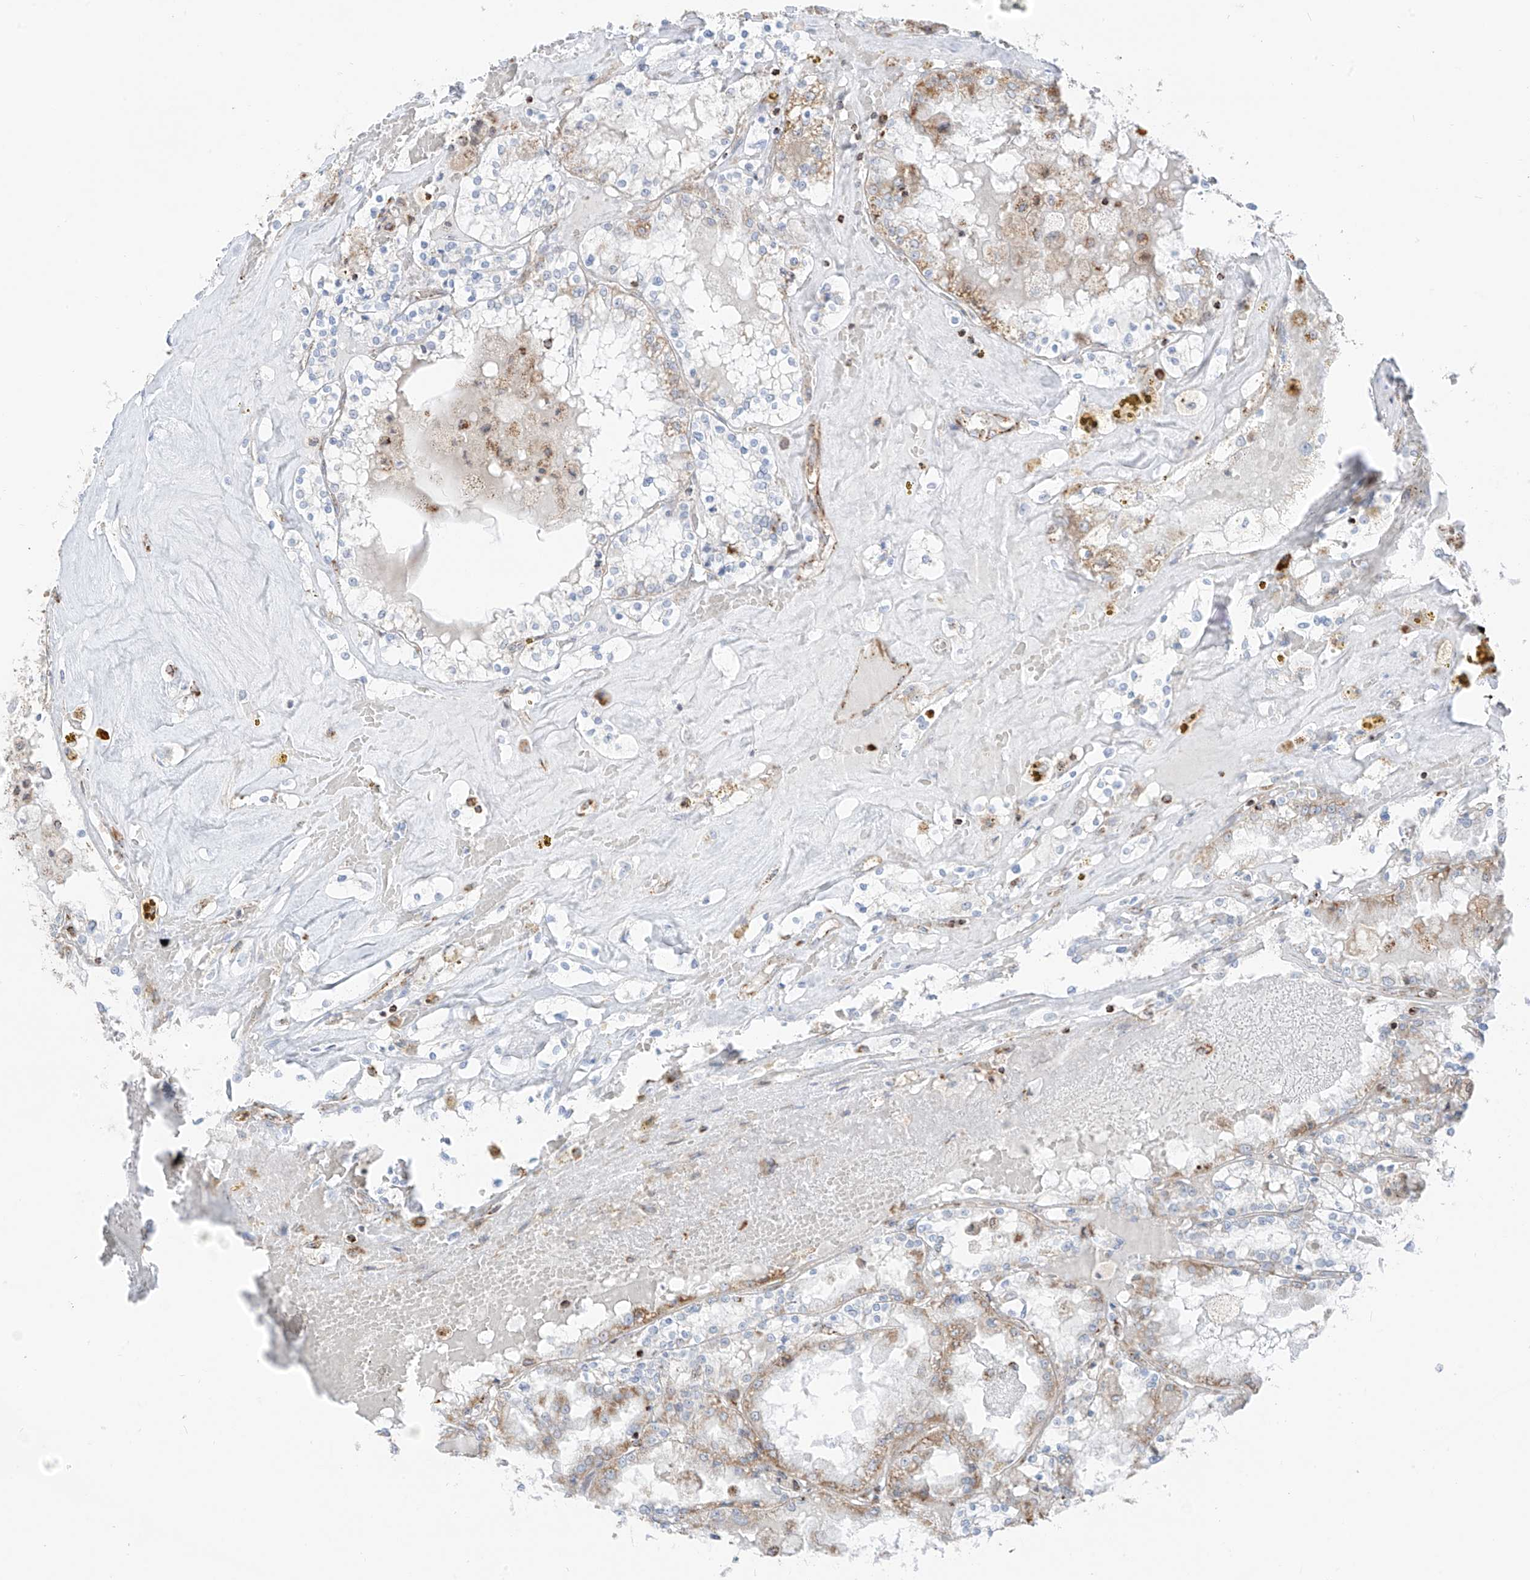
{"staining": {"intensity": "moderate", "quantity": "25%-75%", "location": "cytoplasmic/membranous"}, "tissue": "renal cancer", "cell_type": "Tumor cells", "image_type": "cancer", "snomed": [{"axis": "morphology", "description": "Adenocarcinoma, NOS"}, {"axis": "topography", "description": "Kidney"}], "caption": "DAB (3,3'-diaminobenzidine) immunohistochemical staining of human renal cancer exhibits moderate cytoplasmic/membranous protein positivity in about 25%-75% of tumor cells. Nuclei are stained in blue.", "gene": "ETHE1", "patient": {"sex": "female", "age": 56}}